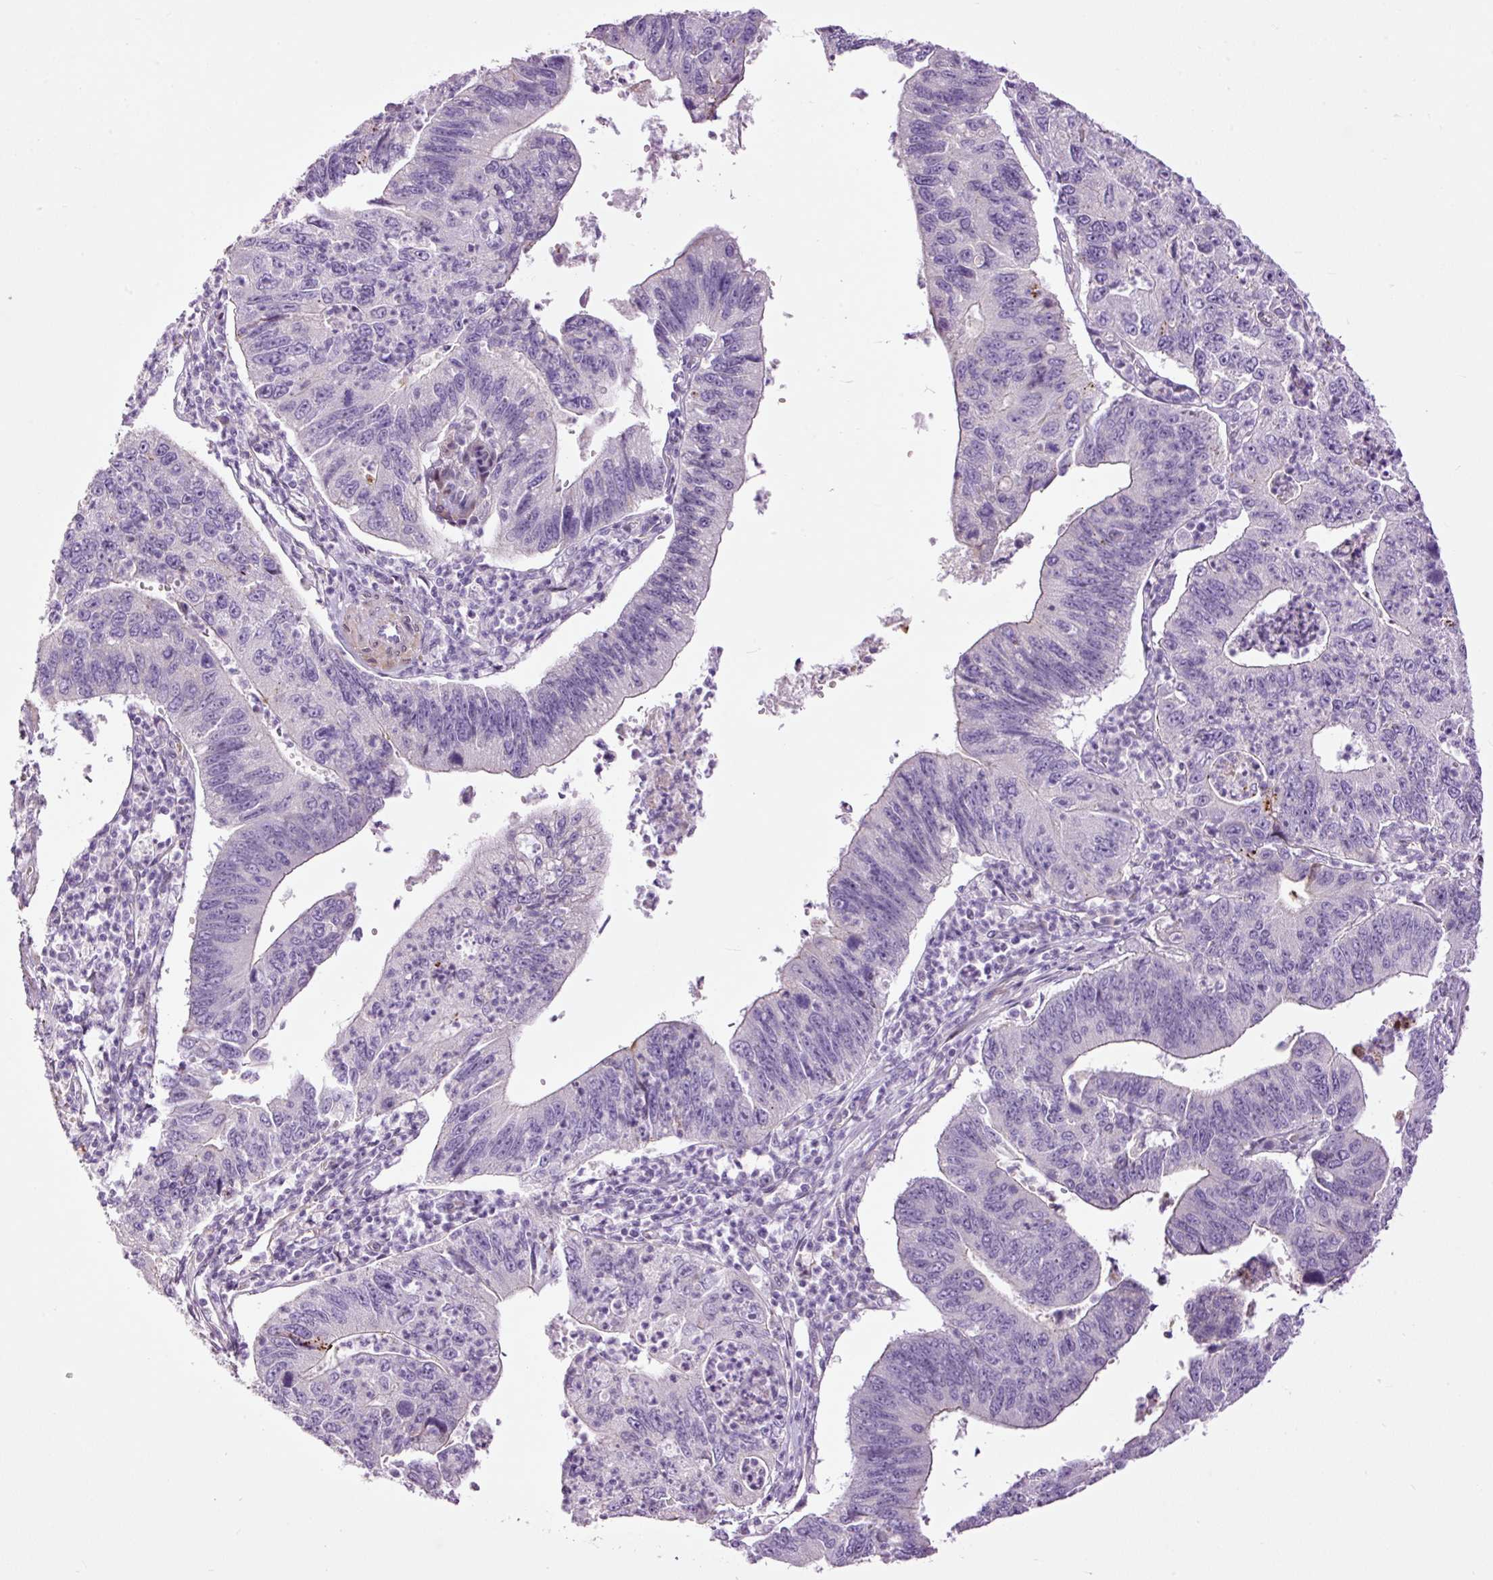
{"staining": {"intensity": "negative", "quantity": "none", "location": "none"}, "tissue": "stomach cancer", "cell_type": "Tumor cells", "image_type": "cancer", "snomed": [{"axis": "morphology", "description": "Adenocarcinoma, NOS"}, {"axis": "topography", "description": "Stomach"}], "caption": "IHC micrograph of neoplastic tissue: human stomach cancer stained with DAB demonstrates no significant protein positivity in tumor cells.", "gene": "FCRL4", "patient": {"sex": "male", "age": 59}}